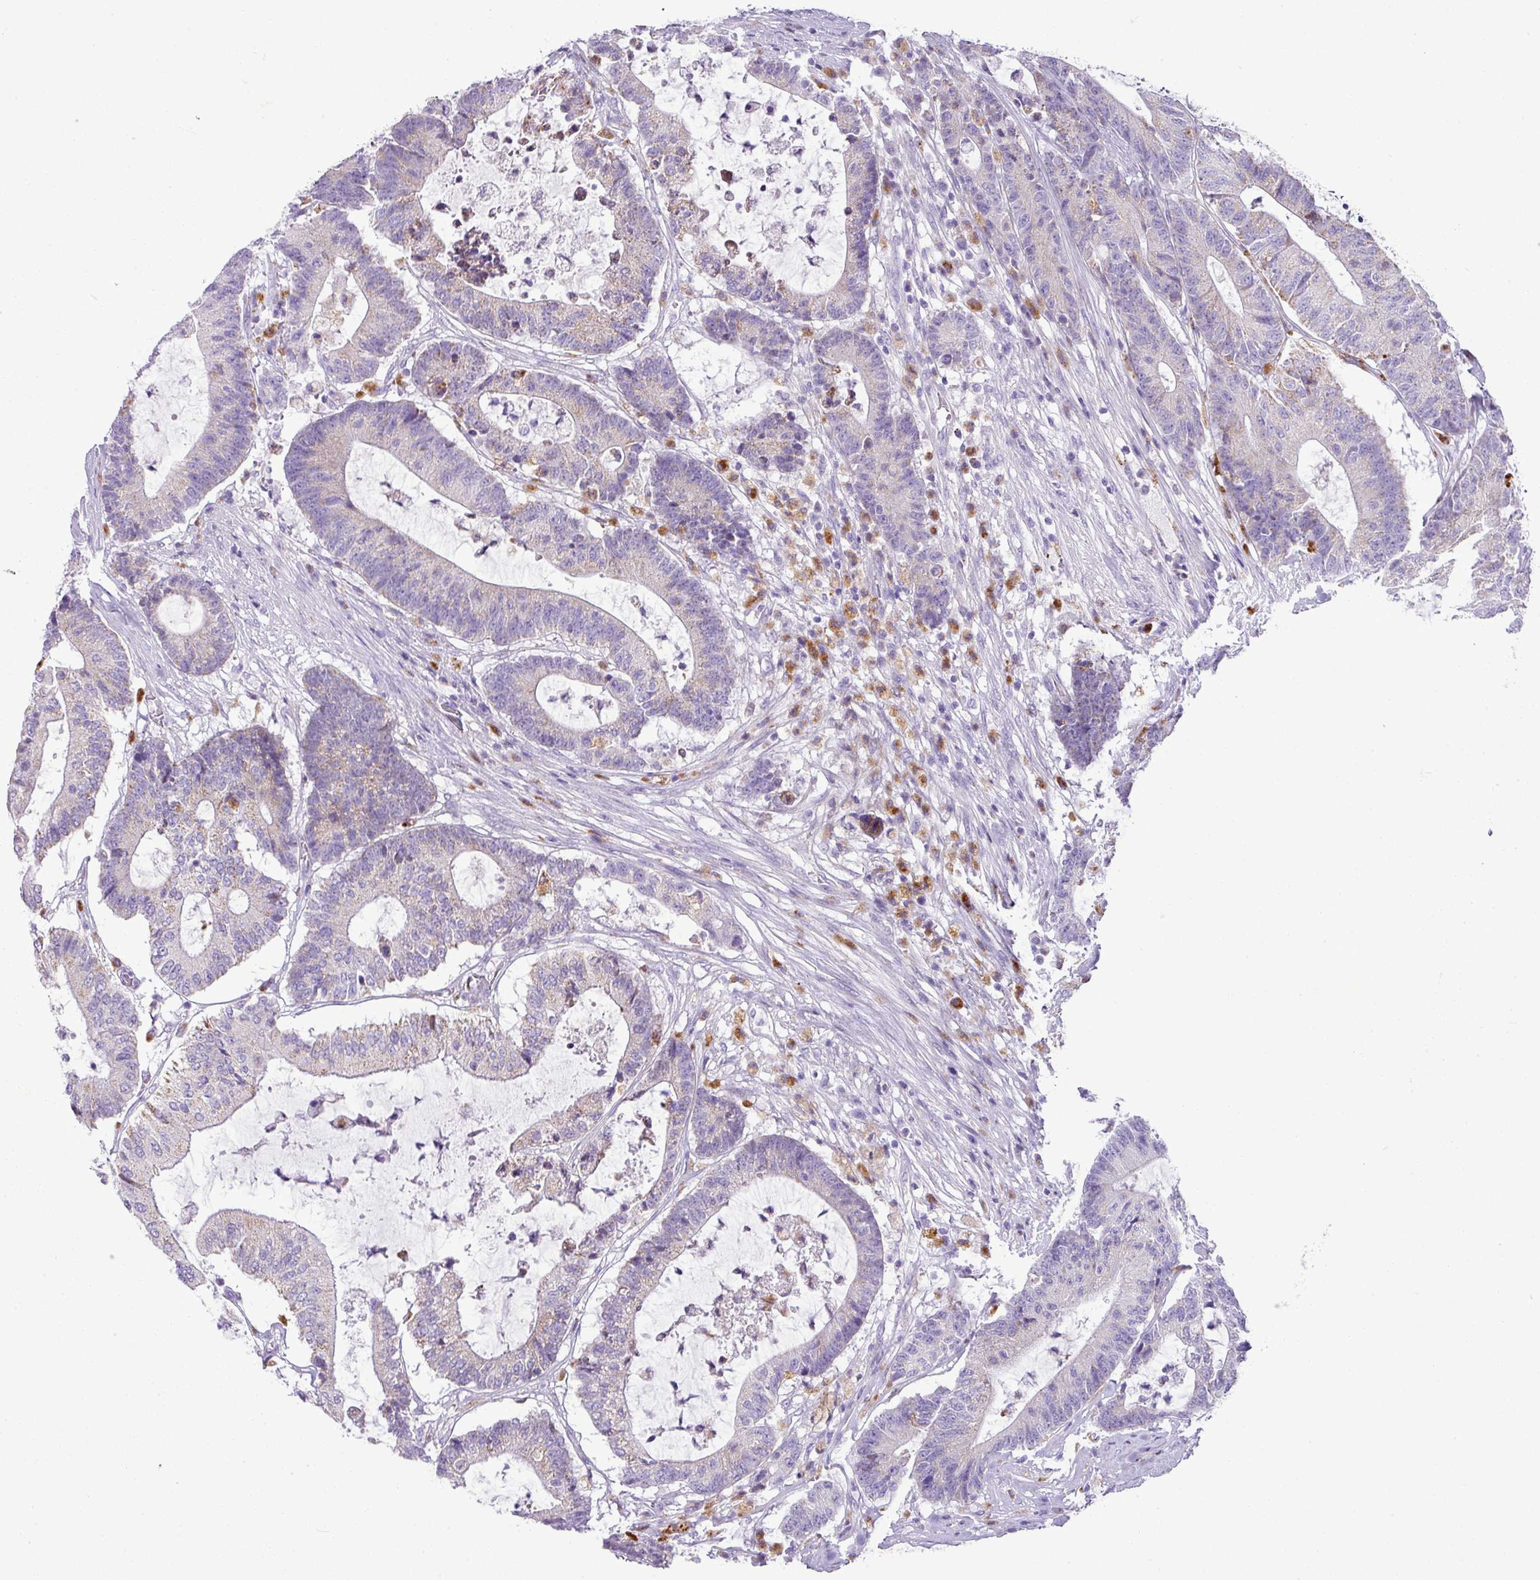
{"staining": {"intensity": "moderate", "quantity": "<25%", "location": "cytoplasmic/membranous"}, "tissue": "colorectal cancer", "cell_type": "Tumor cells", "image_type": "cancer", "snomed": [{"axis": "morphology", "description": "Adenocarcinoma, NOS"}, {"axis": "topography", "description": "Colon"}], "caption": "Human colorectal cancer stained with a protein marker reveals moderate staining in tumor cells.", "gene": "PGAP4", "patient": {"sex": "female", "age": 84}}